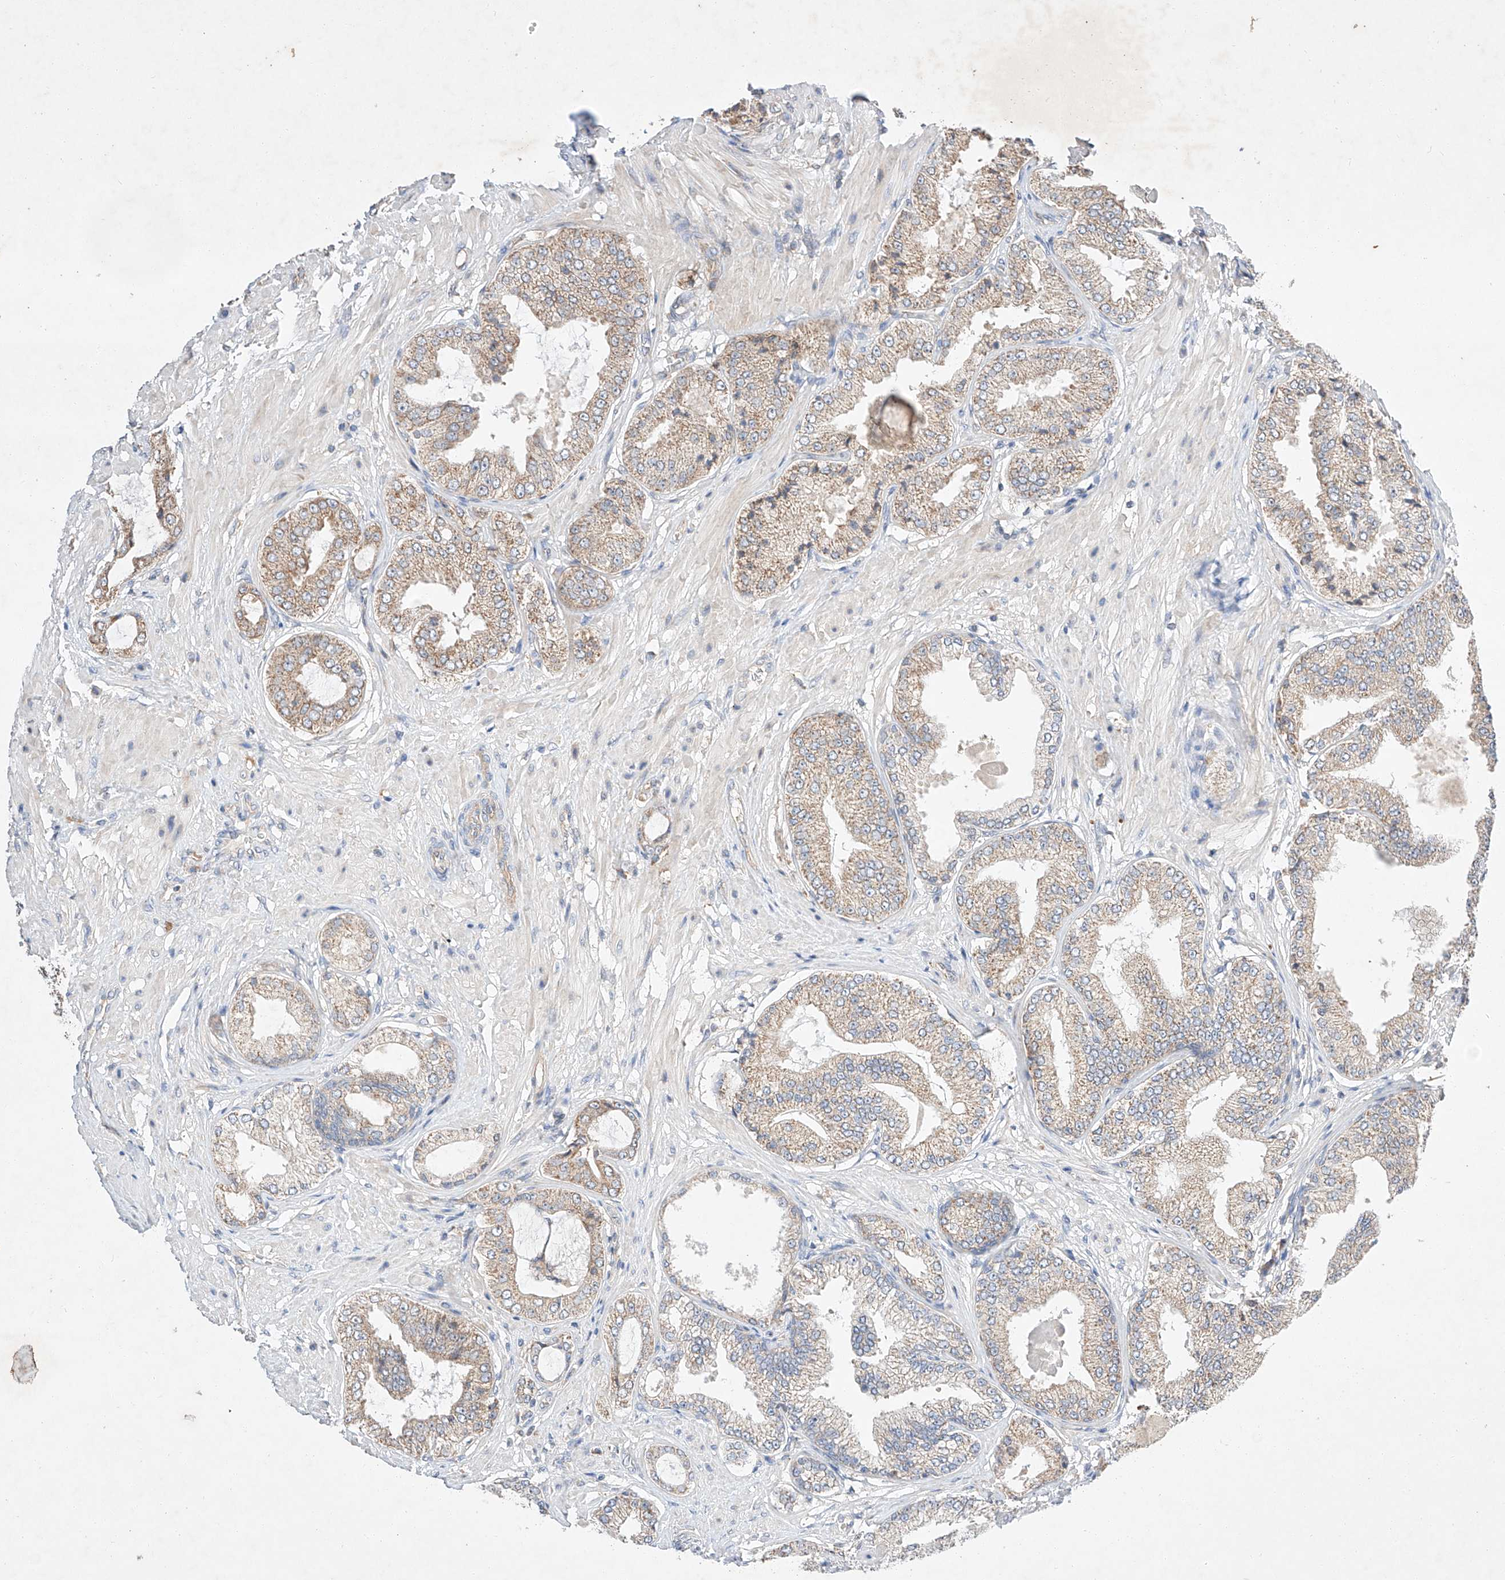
{"staining": {"intensity": "moderate", "quantity": ">75%", "location": "cytoplasmic/membranous"}, "tissue": "prostate cancer", "cell_type": "Tumor cells", "image_type": "cancer", "snomed": [{"axis": "morphology", "description": "Adenocarcinoma, Low grade"}, {"axis": "topography", "description": "Prostate"}], "caption": "Immunohistochemical staining of prostate adenocarcinoma (low-grade) displays moderate cytoplasmic/membranous protein staining in about >75% of tumor cells.", "gene": "C6orf118", "patient": {"sex": "male", "age": 63}}